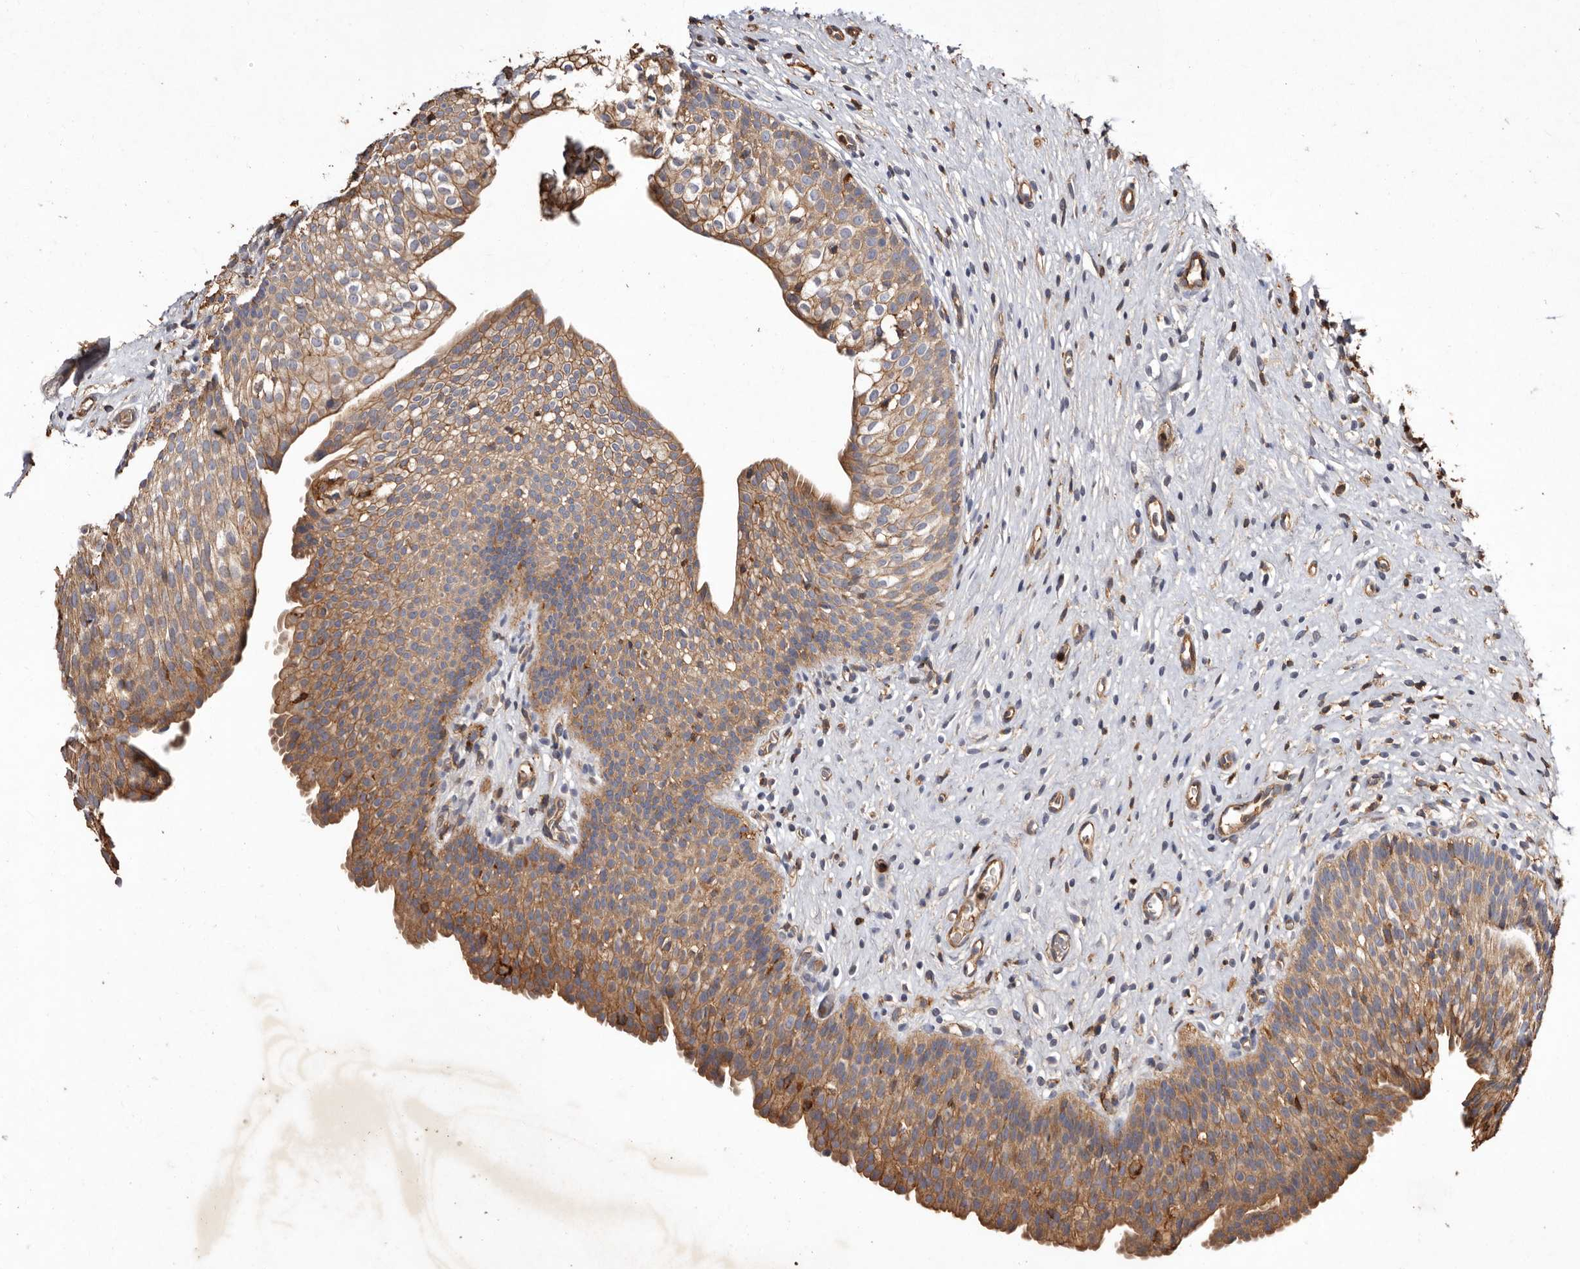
{"staining": {"intensity": "strong", "quantity": ">75%", "location": "cytoplasmic/membranous"}, "tissue": "urinary bladder", "cell_type": "Urothelial cells", "image_type": "normal", "snomed": [{"axis": "morphology", "description": "Normal tissue, NOS"}, {"axis": "topography", "description": "Urinary bladder"}], "caption": "An IHC photomicrograph of normal tissue is shown. Protein staining in brown shows strong cytoplasmic/membranous positivity in urinary bladder within urothelial cells.", "gene": "COQ8B", "patient": {"sex": "male", "age": 1}}